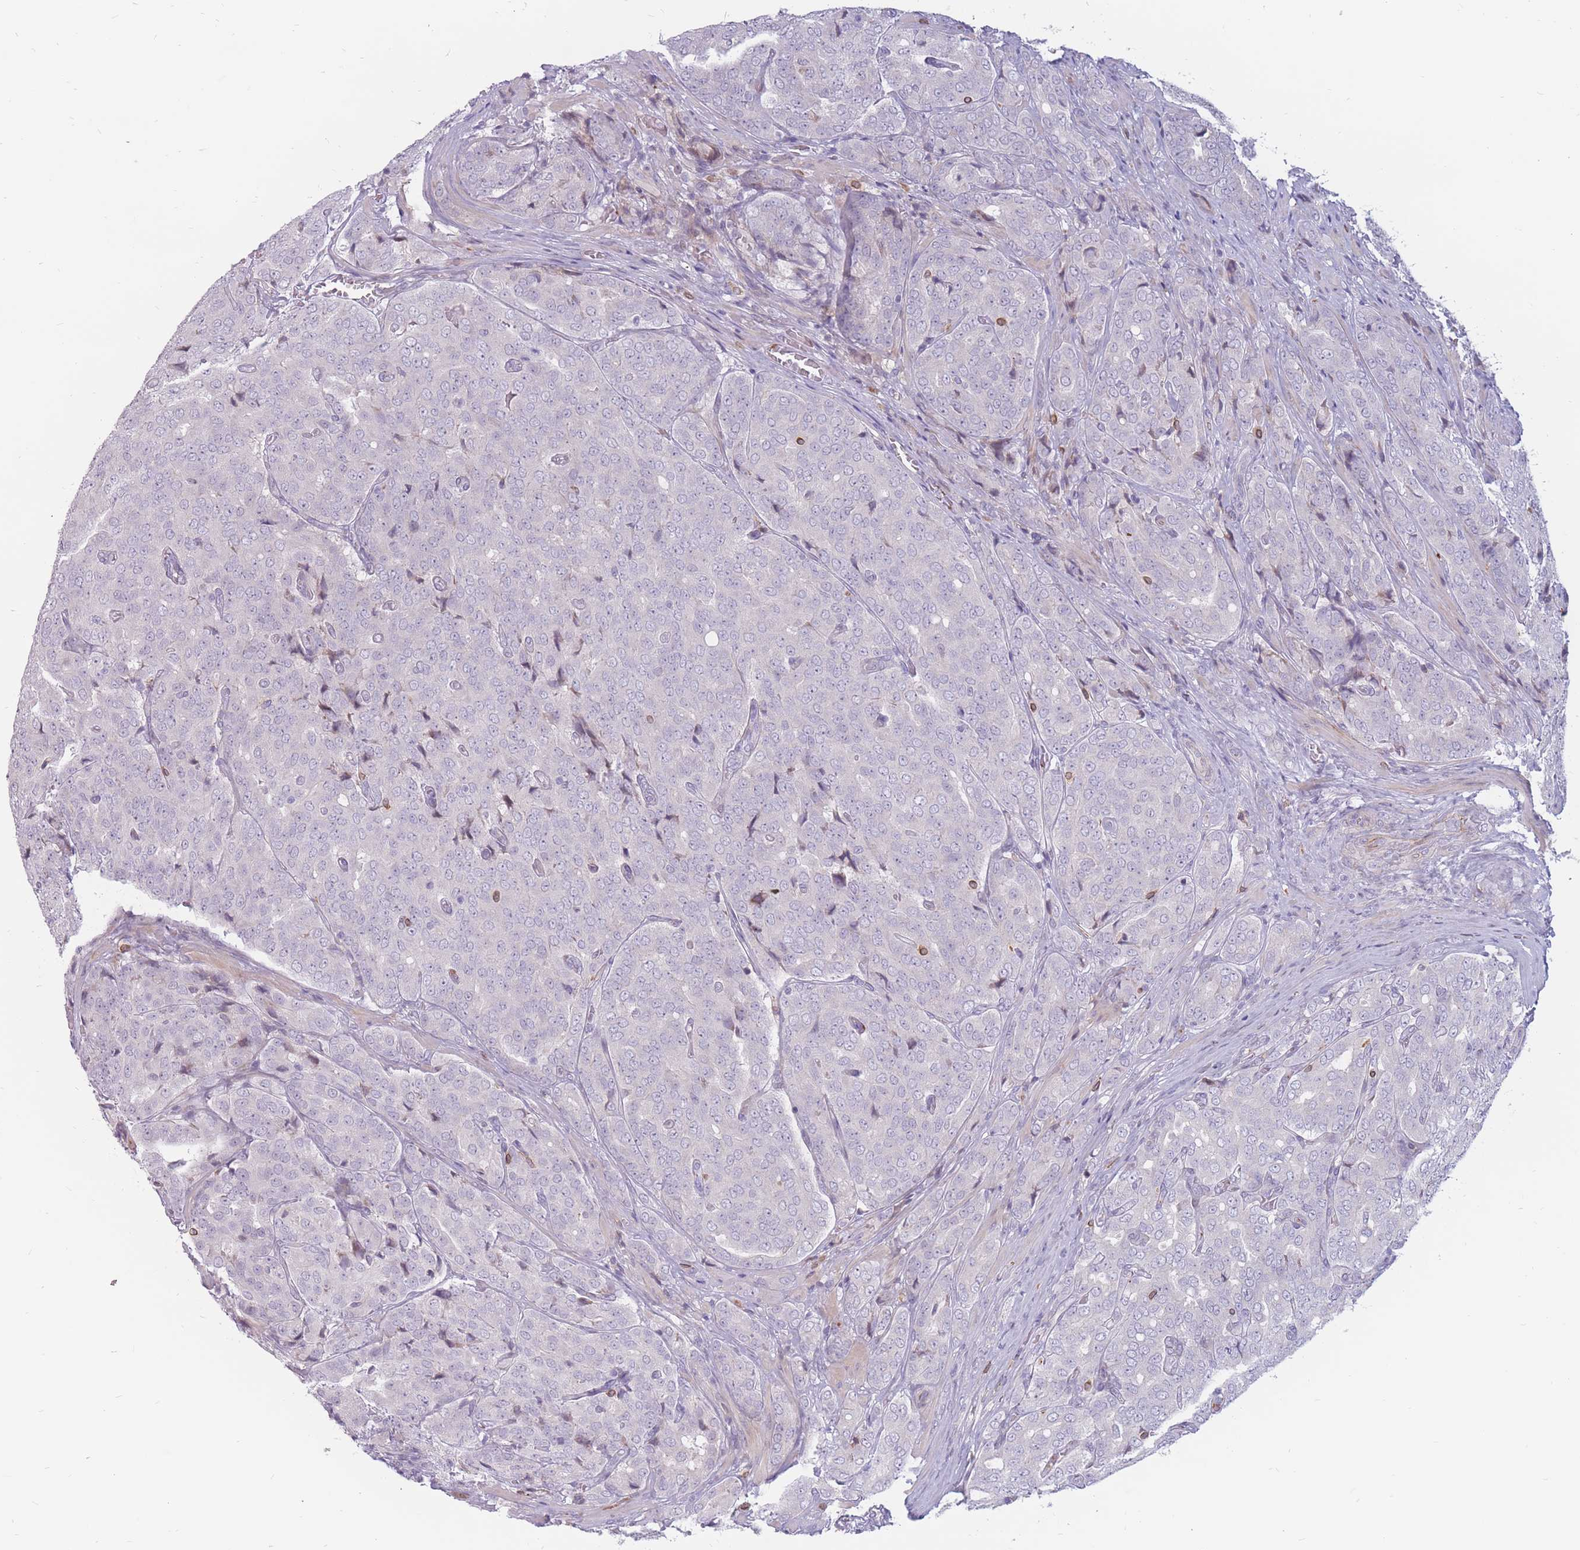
{"staining": {"intensity": "negative", "quantity": "none", "location": "none"}, "tissue": "prostate cancer", "cell_type": "Tumor cells", "image_type": "cancer", "snomed": [{"axis": "morphology", "description": "Adenocarcinoma, High grade"}, {"axis": "topography", "description": "Prostate"}], "caption": "Human prostate cancer (adenocarcinoma (high-grade)) stained for a protein using immunohistochemistry (IHC) displays no staining in tumor cells.", "gene": "PTGDR", "patient": {"sex": "male", "age": 68}}